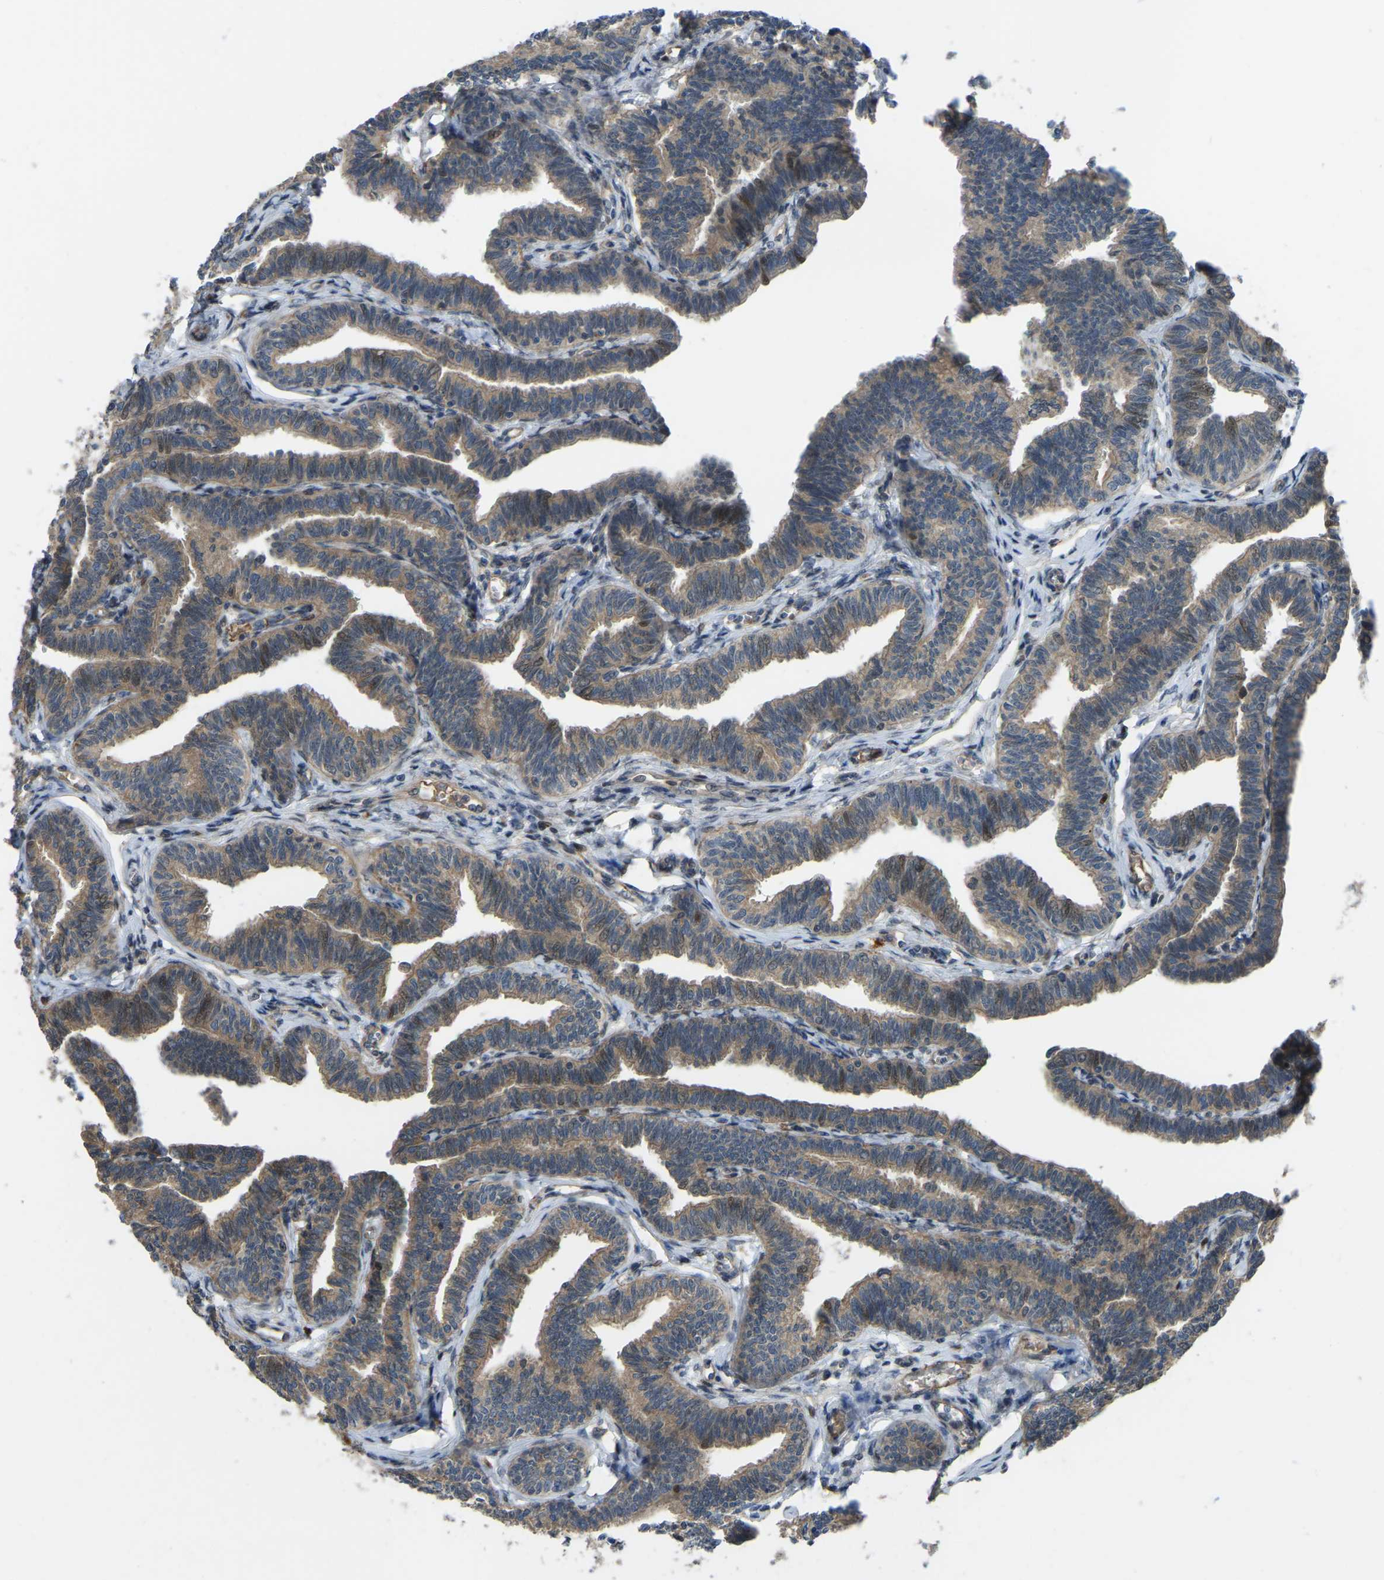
{"staining": {"intensity": "moderate", "quantity": ">75%", "location": "cytoplasmic/membranous"}, "tissue": "fallopian tube", "cell_type": "Glandular cells", "image_type": "normal", "snomed": [{"axis": "morphology", "description": "Normal tissue, NOS"}, {"axis": "topography", "description": "Fallopian tube"}, {"axis": "topography", "description": "Ovary"}], "caption": "Immunohistochemistry of normal human fallopian tube displays medium levels of moderate cytoplasmic/membranous positivity in approximately >75% of glandular cells.", "gene": "C21orf91", "patient": {"sex": "female", "age": 23}}